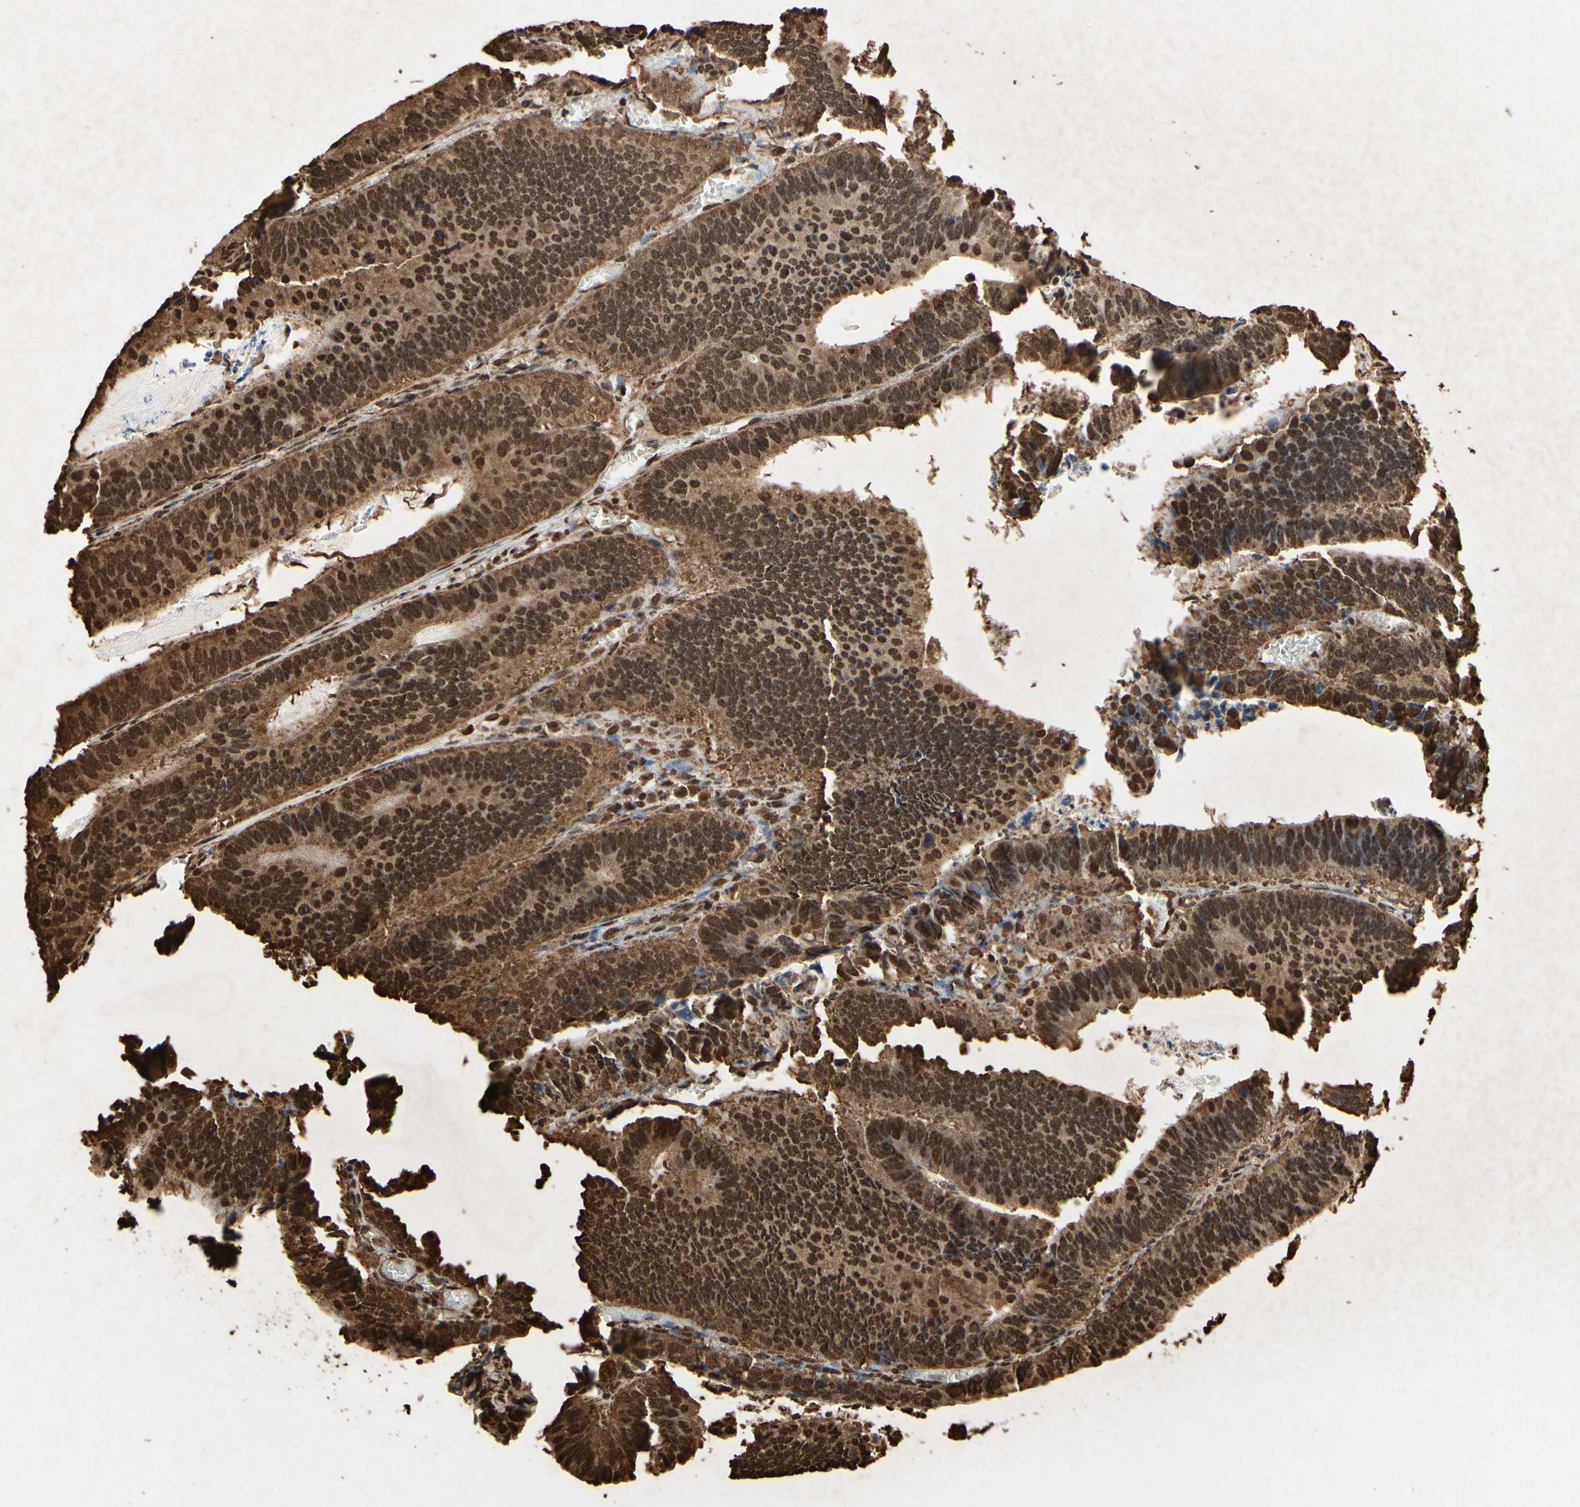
{"staining": {"intensity": "strong", "quantity": ">75%", "location": "cytoplasmic/membranous,nuclear"}, "tissue": "colorectal cancer", "cell_type": "Tumor cells", "image_type": "cancer", "snomed": [{"axis": "morphology", "description": "Adenocarcinoma, NOS"}, {"axis": "topography", "description": "Colon"}], "caption": "Adenocarcinoma (colorectal) stained for a protein (brown) shows strong cytoplasmic/membranous and nuclear positive positivity in about >75% of tumor cells.", "gene": "HNRNPK", "patient": {"sex": "male", "age": 72}}